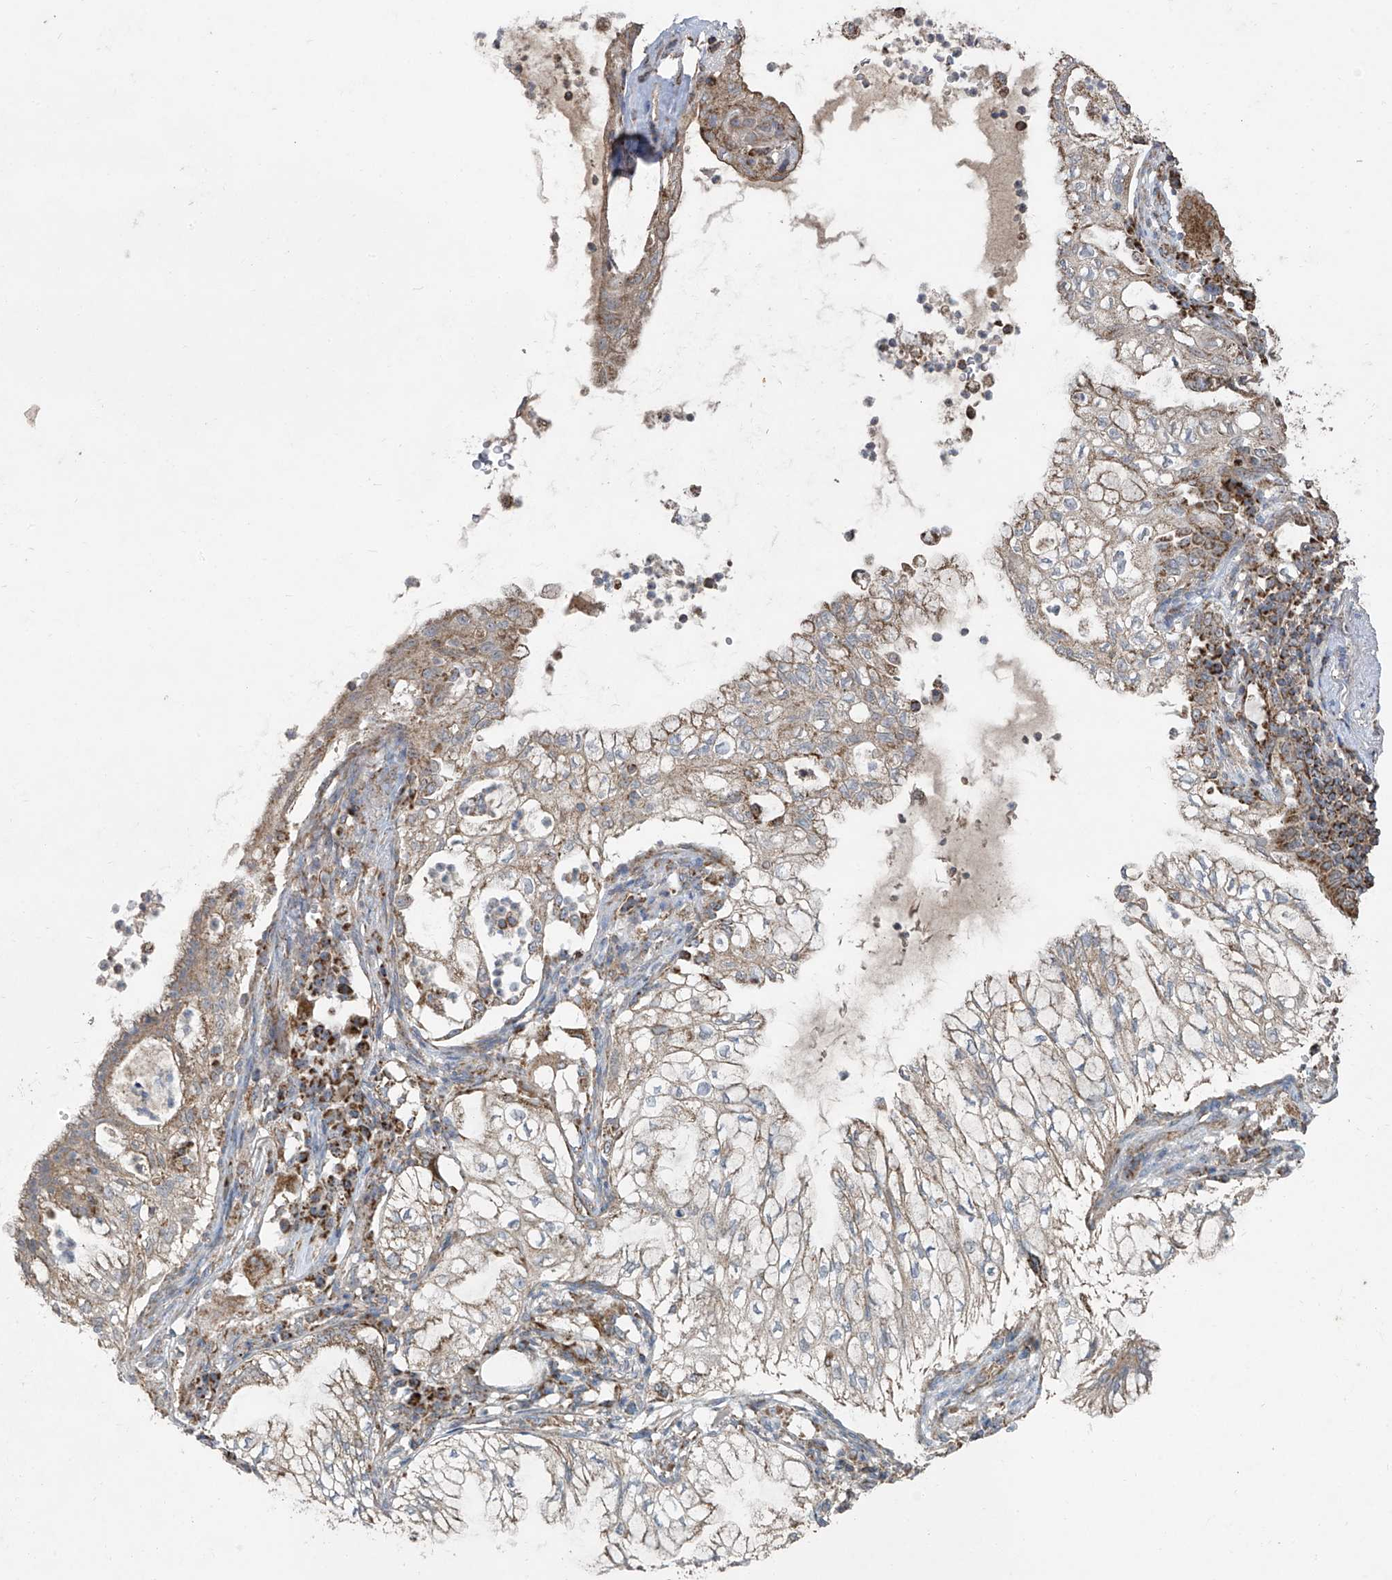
{"staining": {"intensity": "weak", "quantity": "25%-75%", "location": "cytoplasmic/membranous"}, "tissue": "lung cancer", "cell_type": "Tumor cells", "image_type": "cancer", "snomed": [{"axis": "morphology", "description": "Adenocarcinoma, NOS"}, {"axis": "topography", "description": "Lung"}], "caption": "IHC staining of lung cancer, which demonstrates low levels of weak cytoplasmic/membranous positivity in approximately 25%-75% of tumor cells indicating weak cytoplasmic/membranous protein positivity. The staining was performed using DAB (3,3'-diaminobenzidine) (brown) for protein detection and nuclei were counterstained in hematoxylin (blue).", "gene": "UQCC1", "patient": {"sex": "female", "age": 70}}